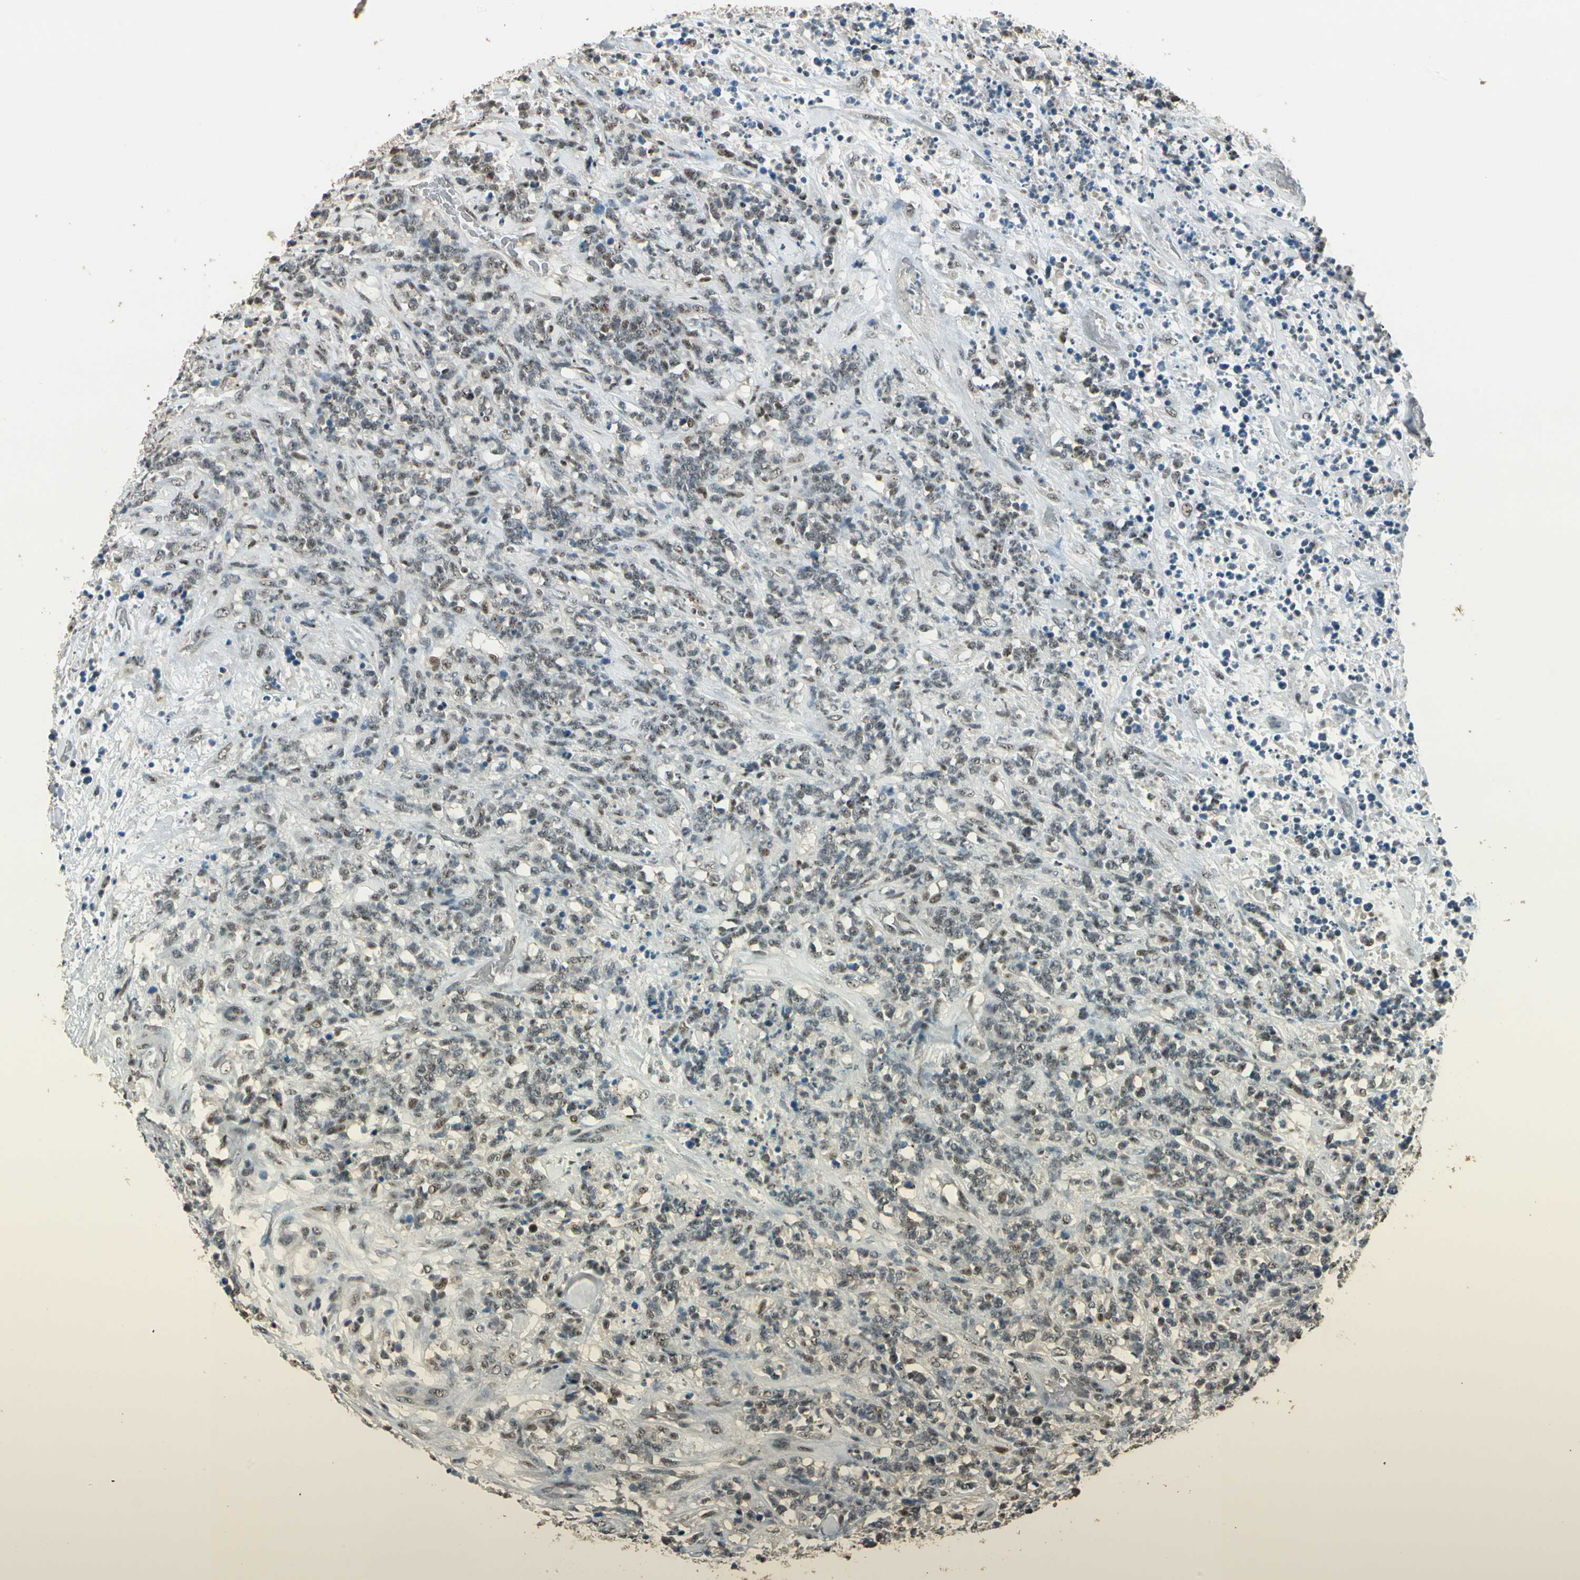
{"staining": {"intensity": "moderate", "quantity": "25%-75%", "location": "nuclear"}, "tissue": "lymphoma", "cell_type": "Tumor cells", "image_type": "cancer", "snomed": [{"axis": "morphology", "description": "Malignant lymphoma, non-Hodgkin's type, High grade"}, {"axis": "topography", "description": "Soft tissue"}], "caption": "DAB (3,3'-diaminobenzidine) immunohistochemical staining of human malignant lymphoma, non-Hodgkin's type (high-grade) reveals moderate nuclear protein expression in approximately 25%-75% of tumor cells.", "gene": "RBM25", "patient": {"sex": "male", "age": 18}}